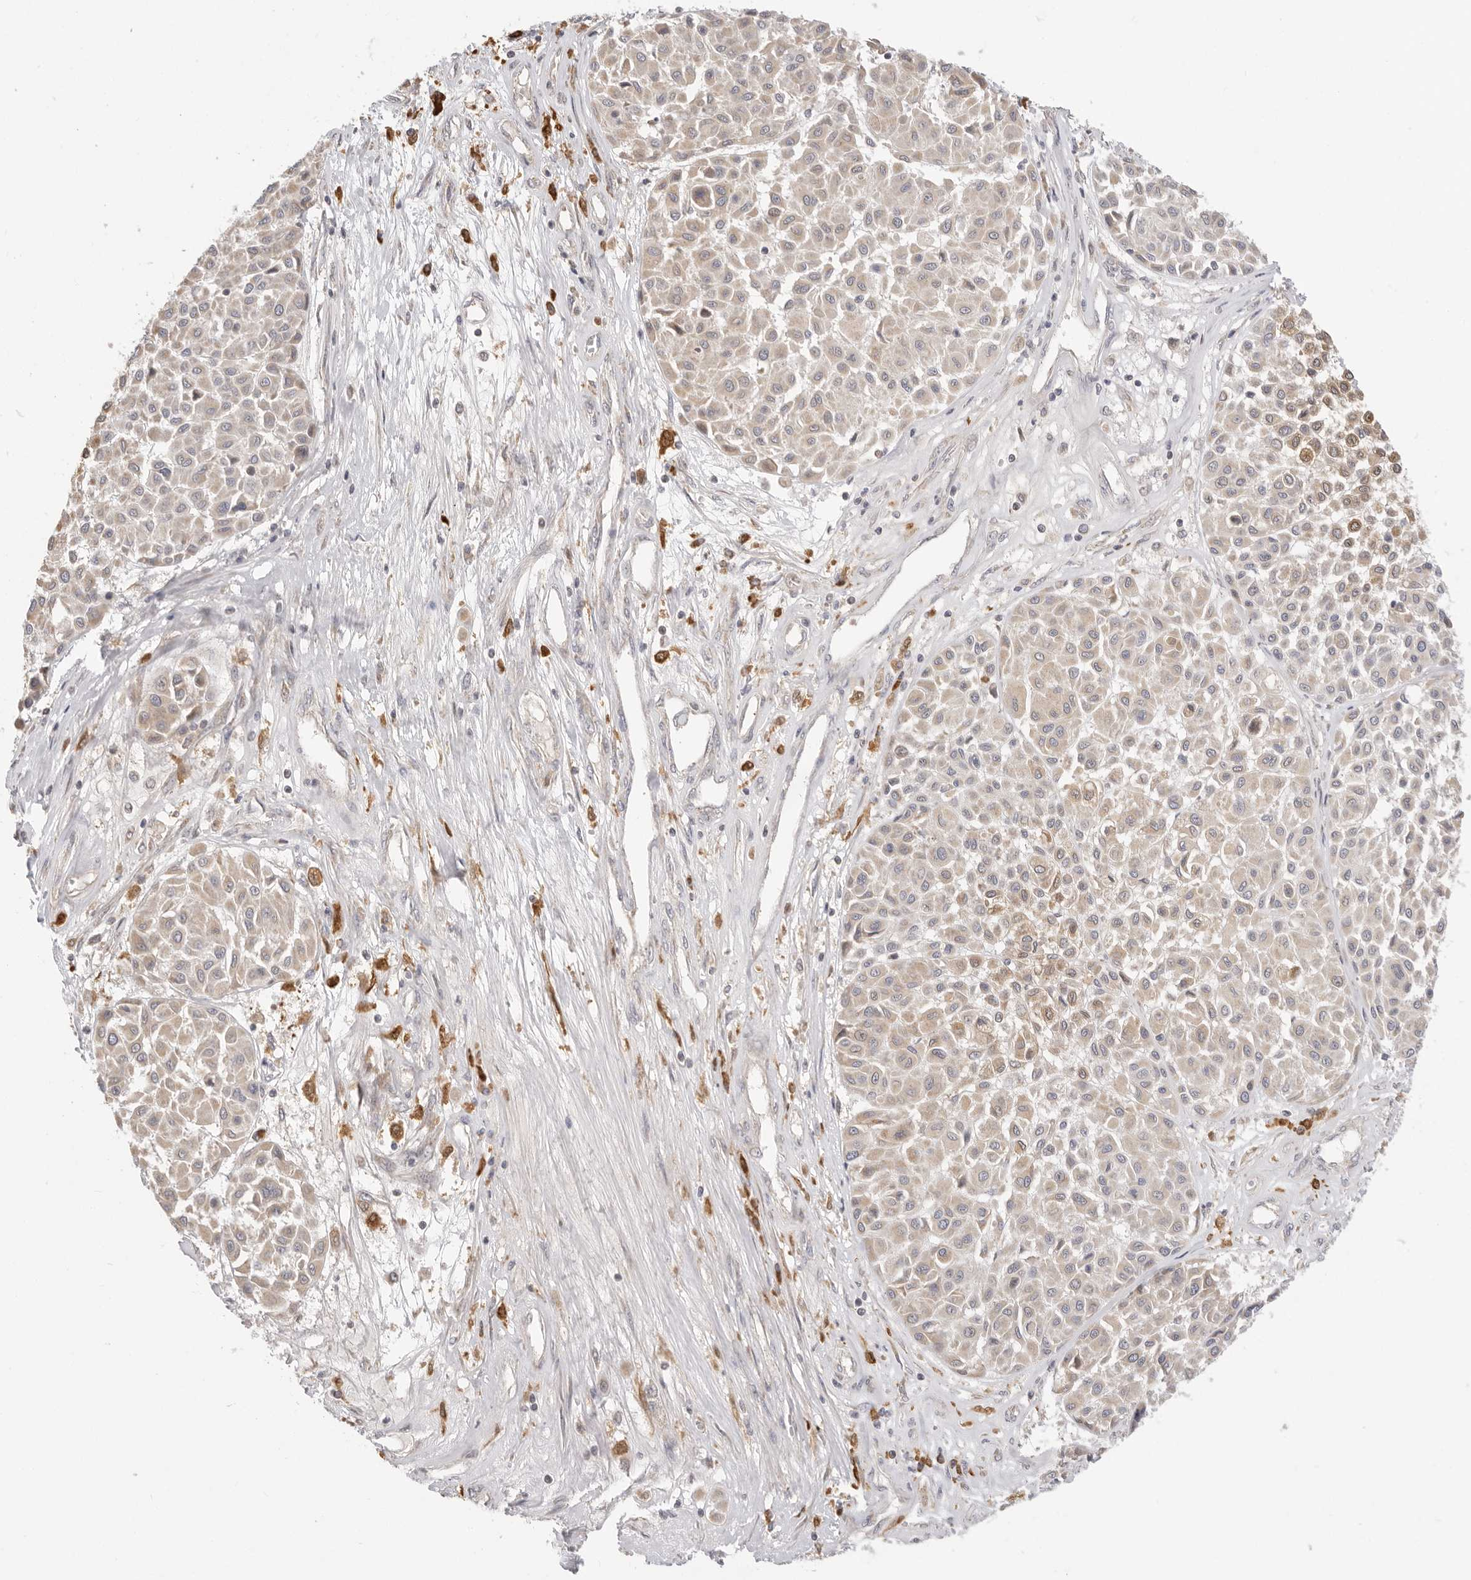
{"staining": {"intensity": "moderate", "quantity": "<25%", "location": "cytoplasmic/membranous"}, "tissue": "melanoma", "cell_type": "Tumor cells", "image_type": "cancer", "snomed": [{"axis": "morphology", "description": "Malignant melanoma, Metastatic site"}, {"axis": "topography", "description": "Soft tissue"}], "caption": "This image displays melanoma stained with IHC to label a protein in brown. The cytoplasmic/membranous of tumor cells show moderate positivity for the protein. Nuclei are counter-stained blue.", "gene": "USH1C", "patient": {"sex": "male", "age": 41}}